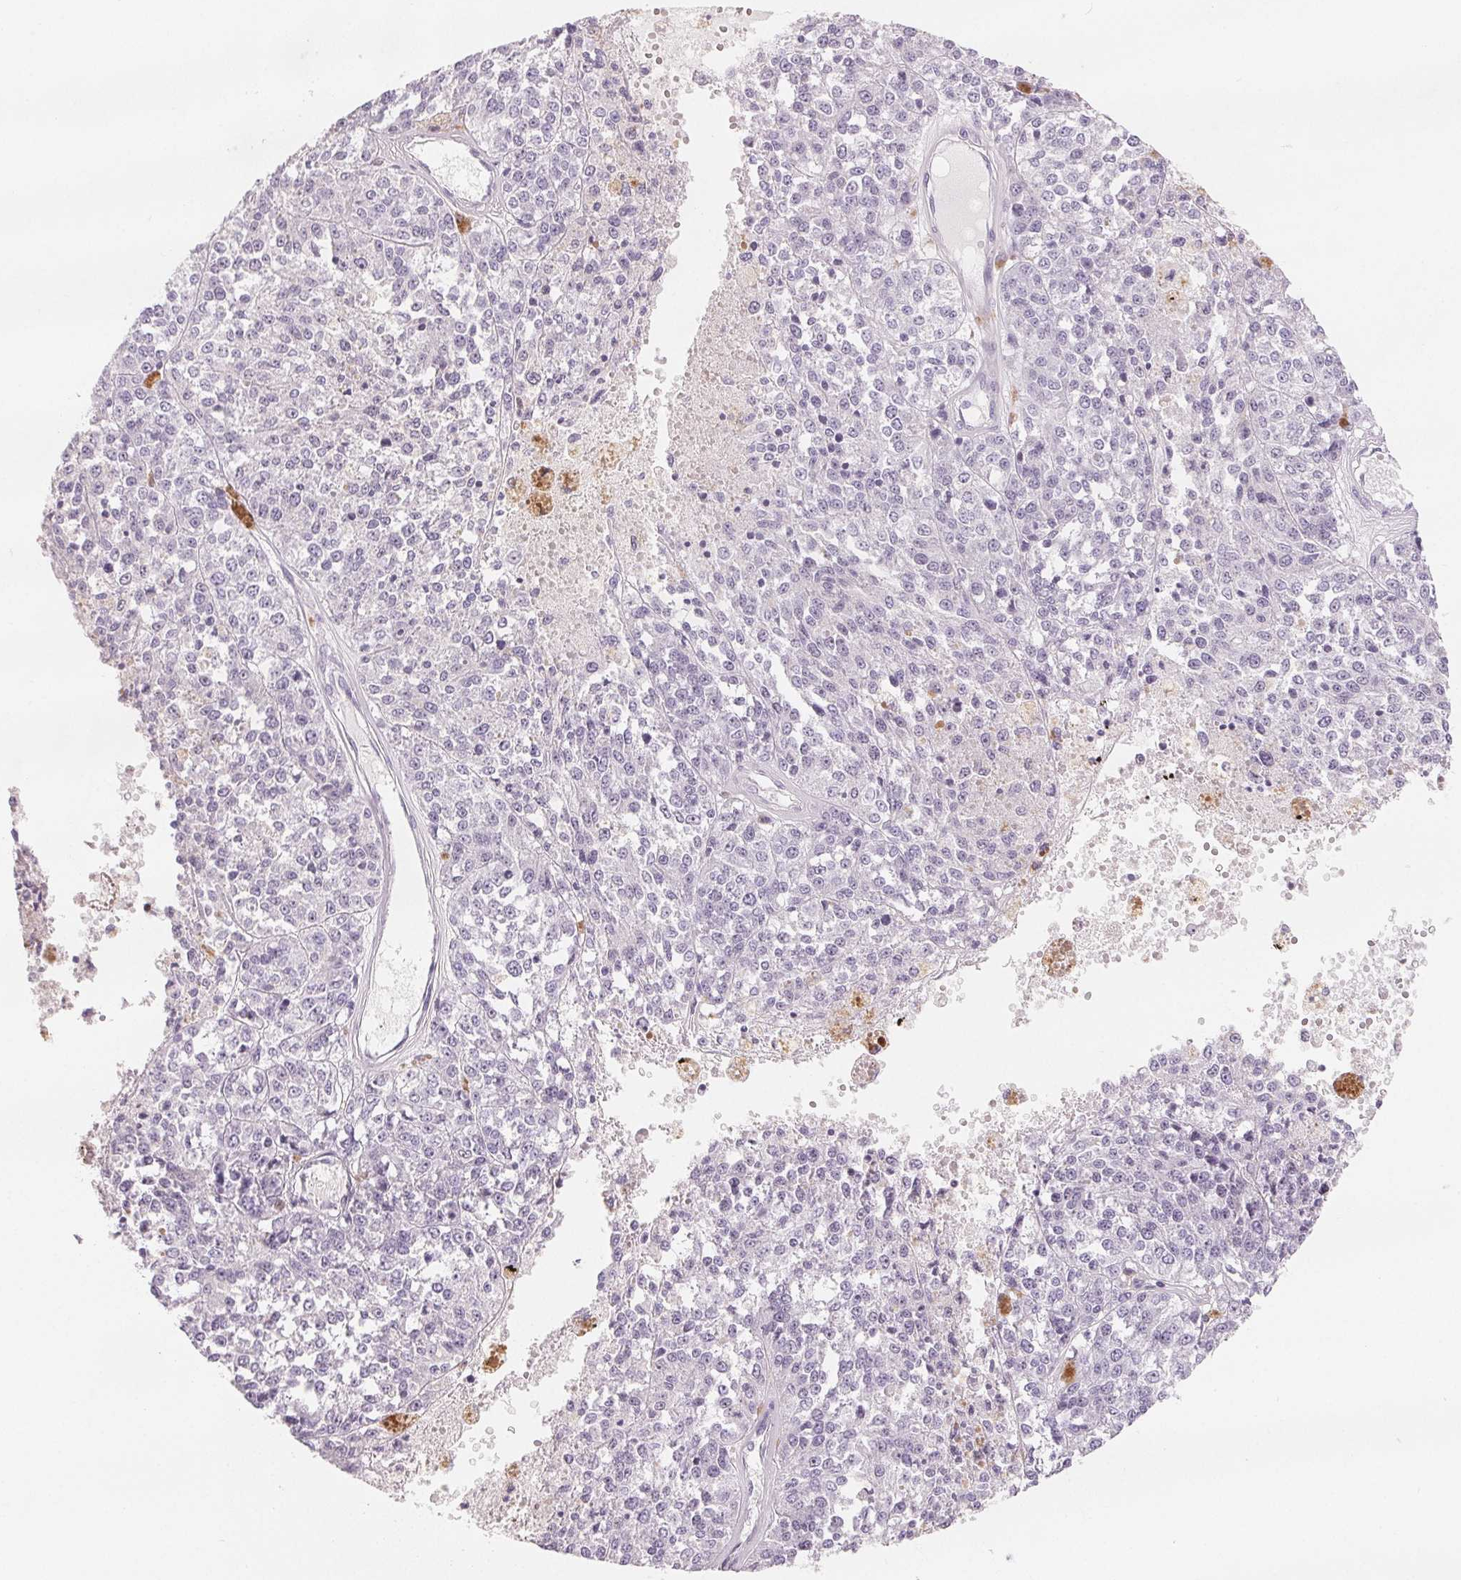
{"staining": {"intensity": "negative", "quantity": "none", "location": "none"}, "tissue": "melanoma", "cell_type": "Tumor cells", "image_type": "cancer", "snomed": [{"axis": "morphology", "description": "Malignant melanoma, Metastatic site"}, {"axis": "topography", "description": "Lymph node"}], "caption": "An IHC histopathology image of malignant melanoma (metastatic site) is shown. There is no staining in tumor cells of malignant melanoma (metastatic site).", "gene": "CD69", "patient": {"sex": "female", "age": 64}}